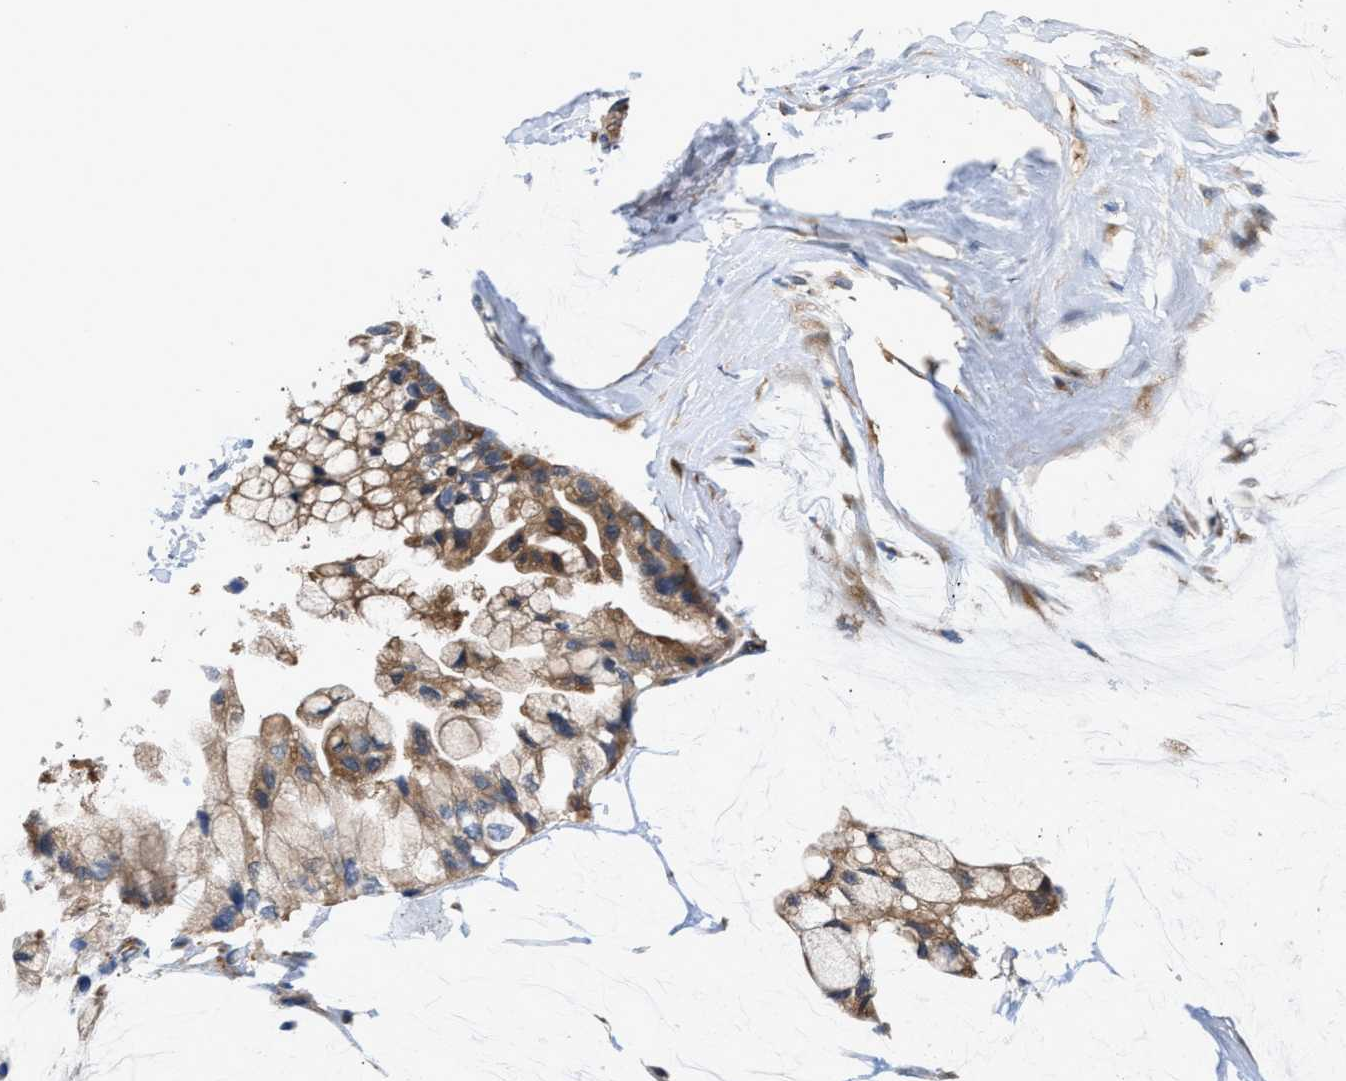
{"staining": {"intensity": "moderate", "quantity": ">75%", "location": "cytoplasmic/membranous"}, "tissue": "ovarian cancer", "cell_type": "Tumor cells", "image_type": "cancer", "snomed": [{"axis": "morphology", "description": "Cystadenocarcinoma, mucinous, NOS"}, {"axis": "topography", "description": "Ovary"}], "caption": "This photomicrograph displays IHC staining of human ovarian cancer (mucinous cystadenocarcinoma), with medium moderate cytoplasmic/membranous staining in approximately >75% of tumor cells.", "gene": "LAPTM4B", "patient": {"sex": "female", "age": 39}}